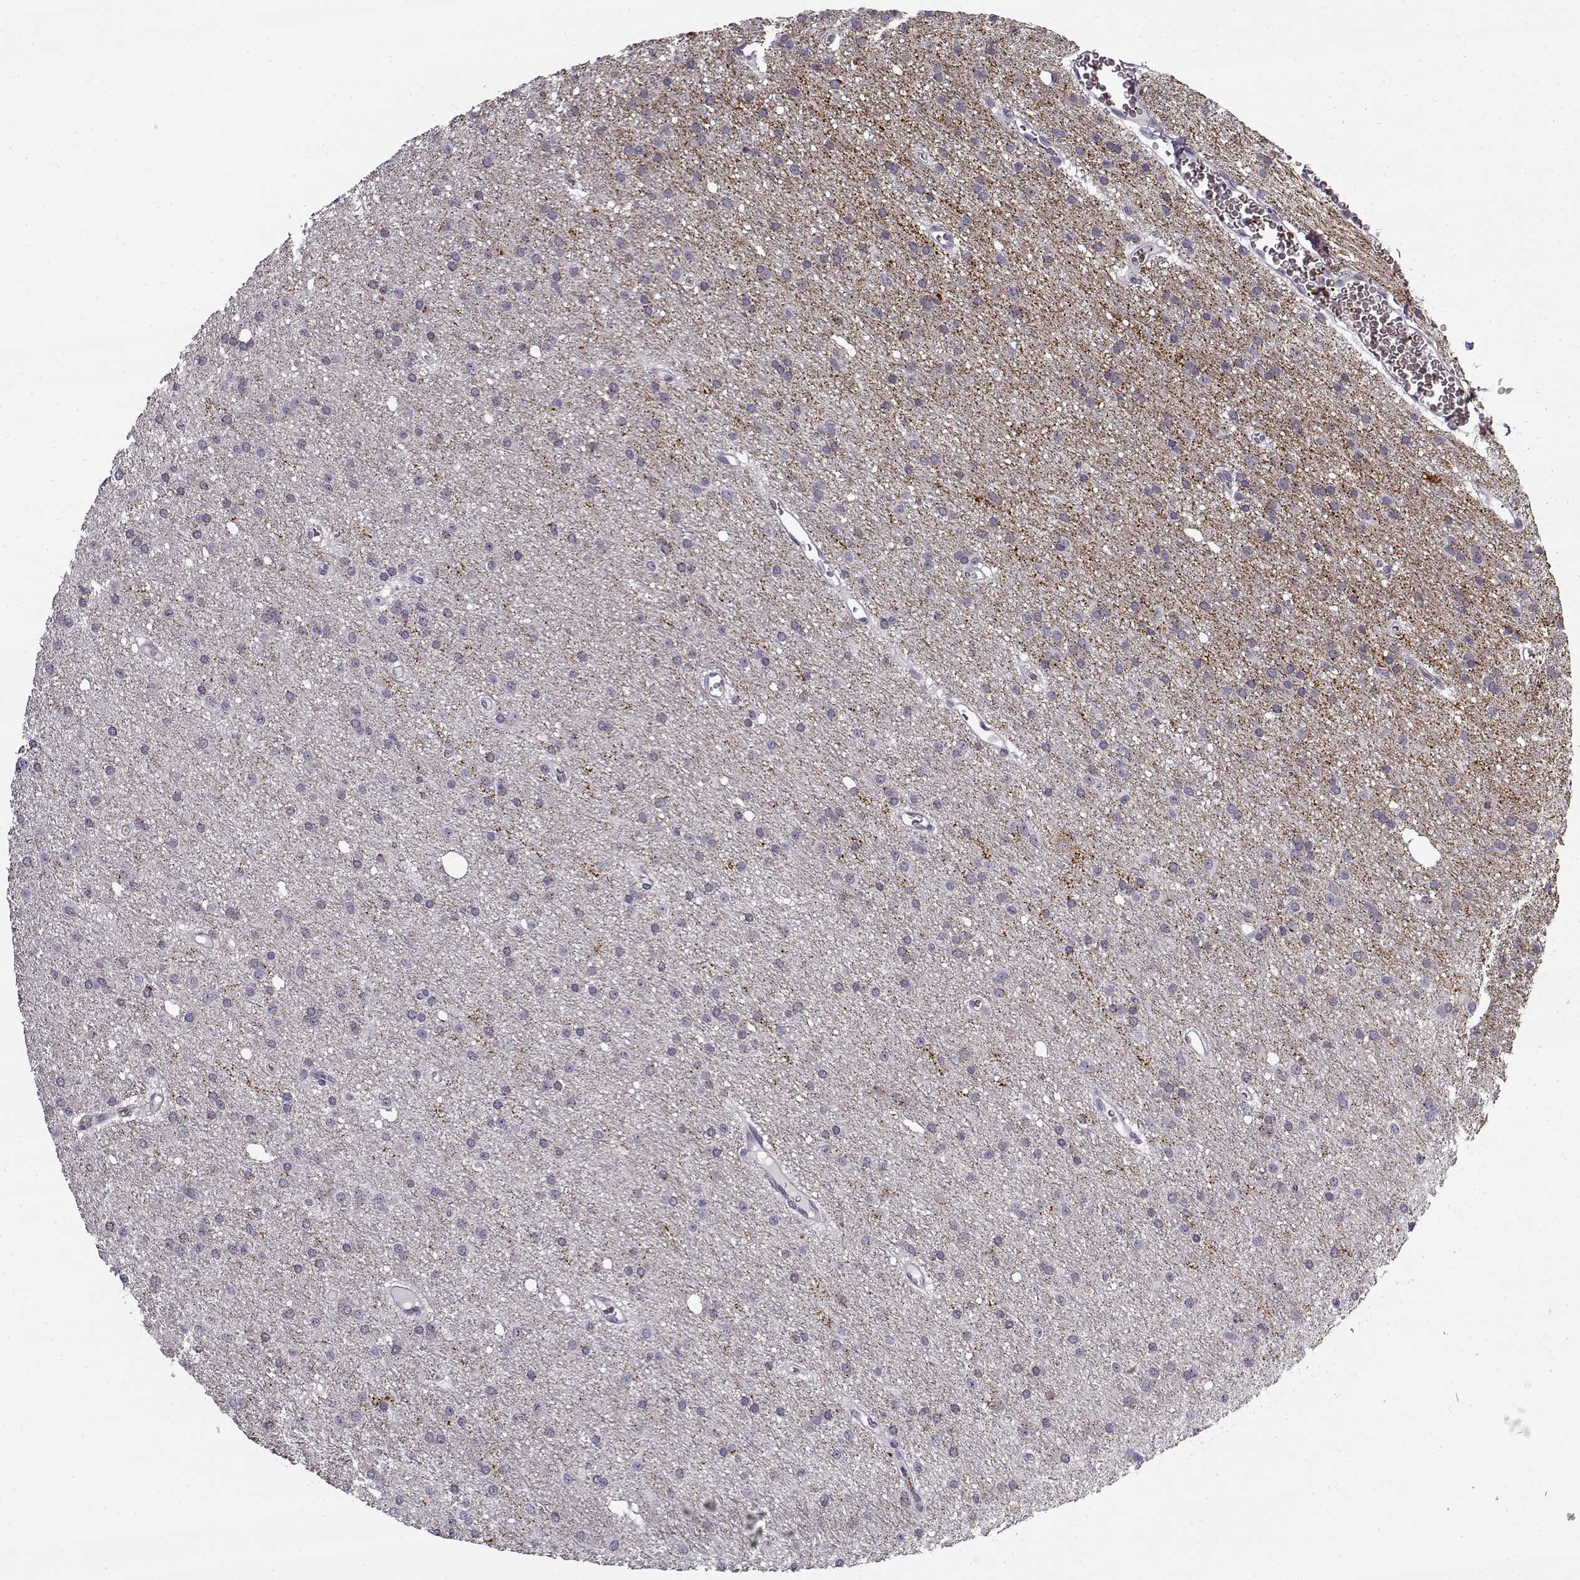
{"staining": {"intensity": "negative", "quantity": "none", "location": "none"}, "tissue": "glioma", "cell_type": "Tumor cells", "image_type": "cancer", "snomed": [{"axis": "morphology", "description": "Glioma, malignant, Low grade"}, {"axis": "topography", "description": "Brain"}], "caption": "A high-resolution image shows immunohistochemistry staining of glioma, which shows no significant expression in tumor cells. Nuclei are stained in blue.", "gene": "SNCA", "patient": {"sex": "male", "age": 27}}